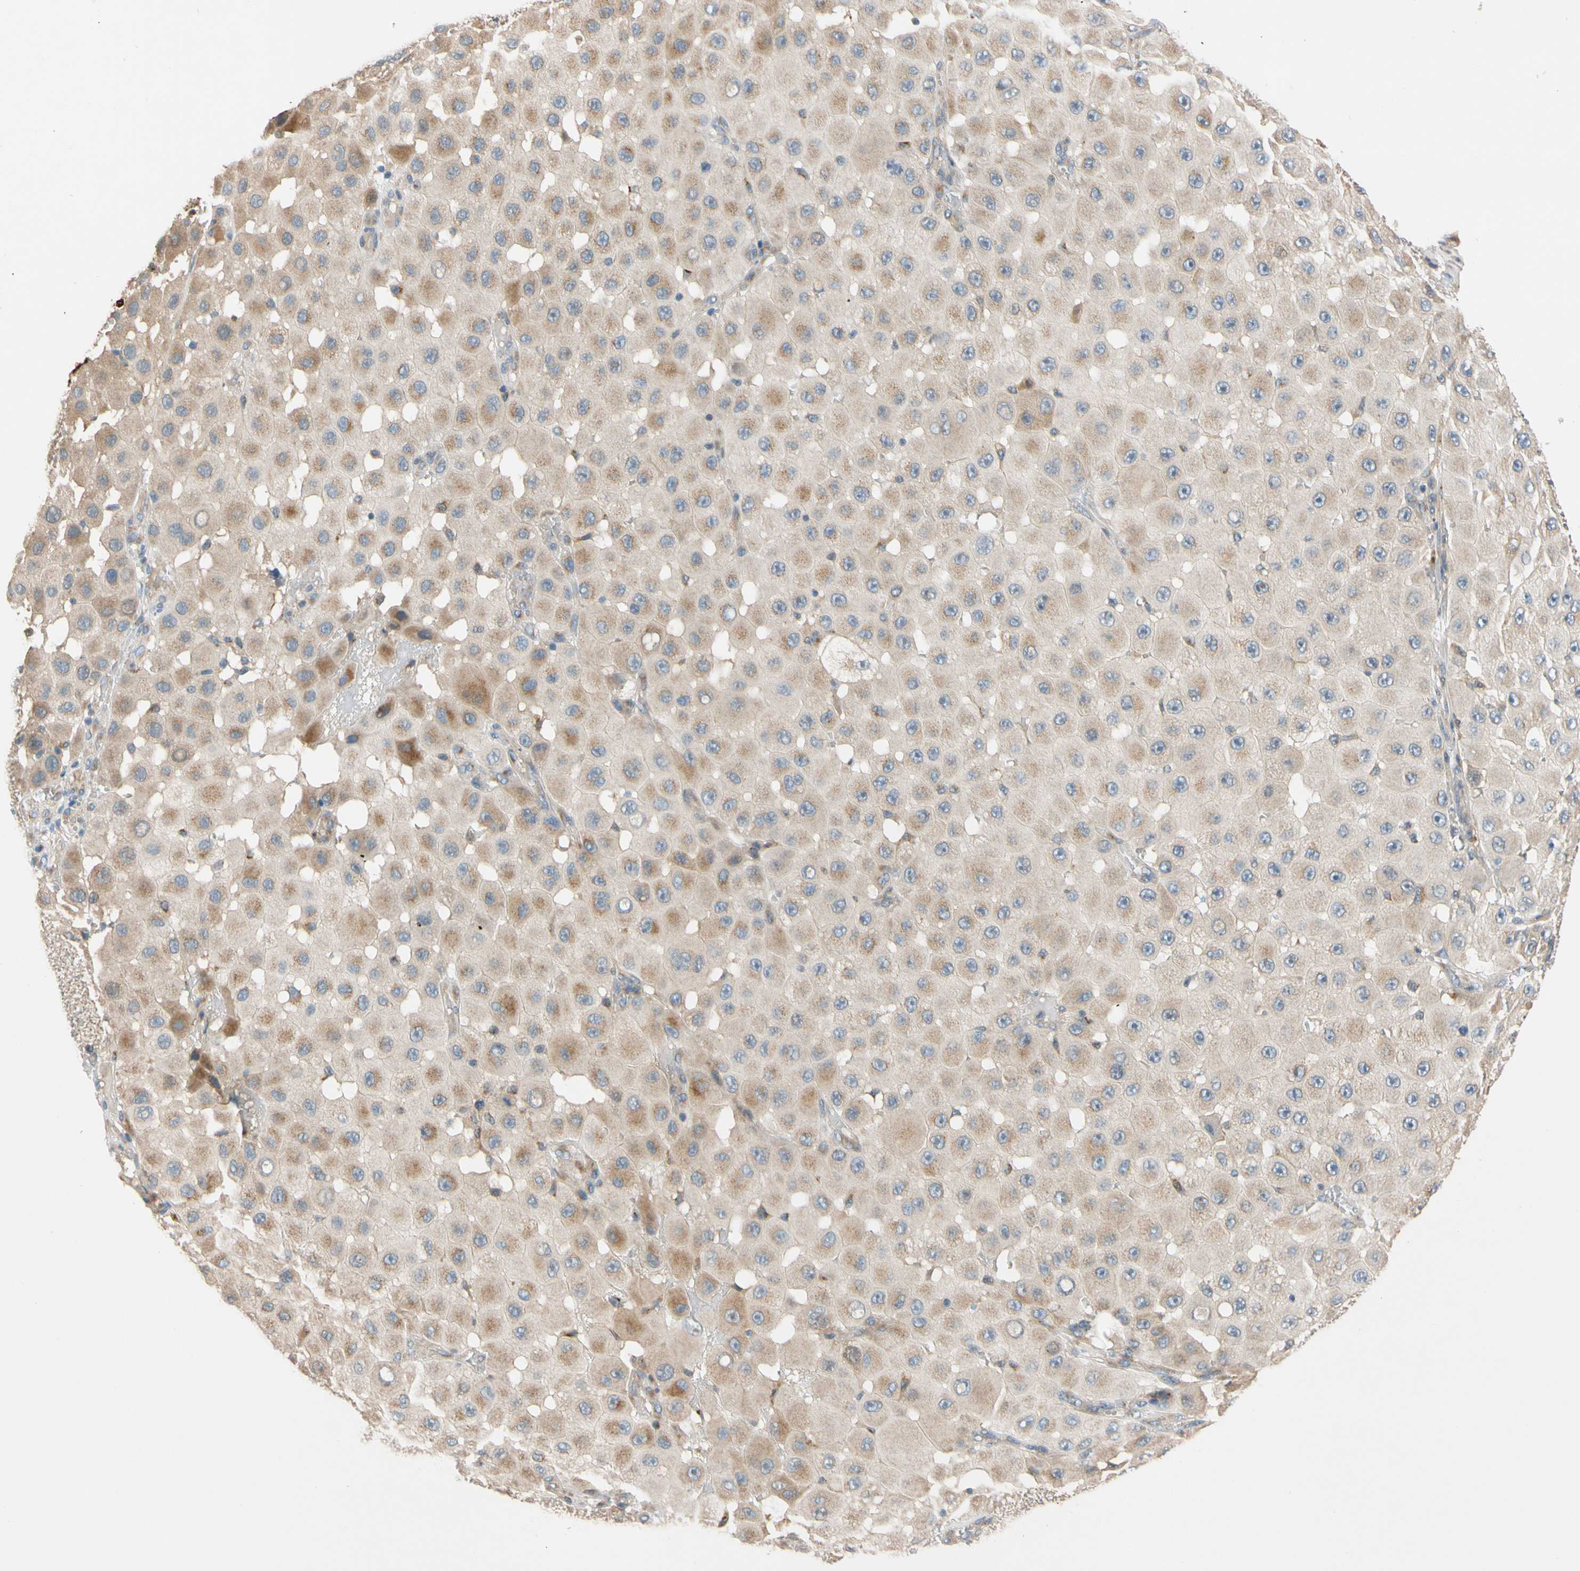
{"staining": {"intensity": "moderate", "quantity": "<25%", "location": "cytoplasmic/membranous"}, "tissue": "melanoma", "cell_type": "Tumor cells", "image_type": "cancer", "snomed": [{"axis": "morphology", "description": "Malignant melanoma, NOS"}, {"axis": "topography", "description": "Skin"}], "caption": "Immunohistochemistry of human melanoma displays low levels of moderate cytoplasmic/membranous staining in approximately <25% of tumor cells.", "gene": "GPSM2", "patient": {"sex": "female", "age": 81}}